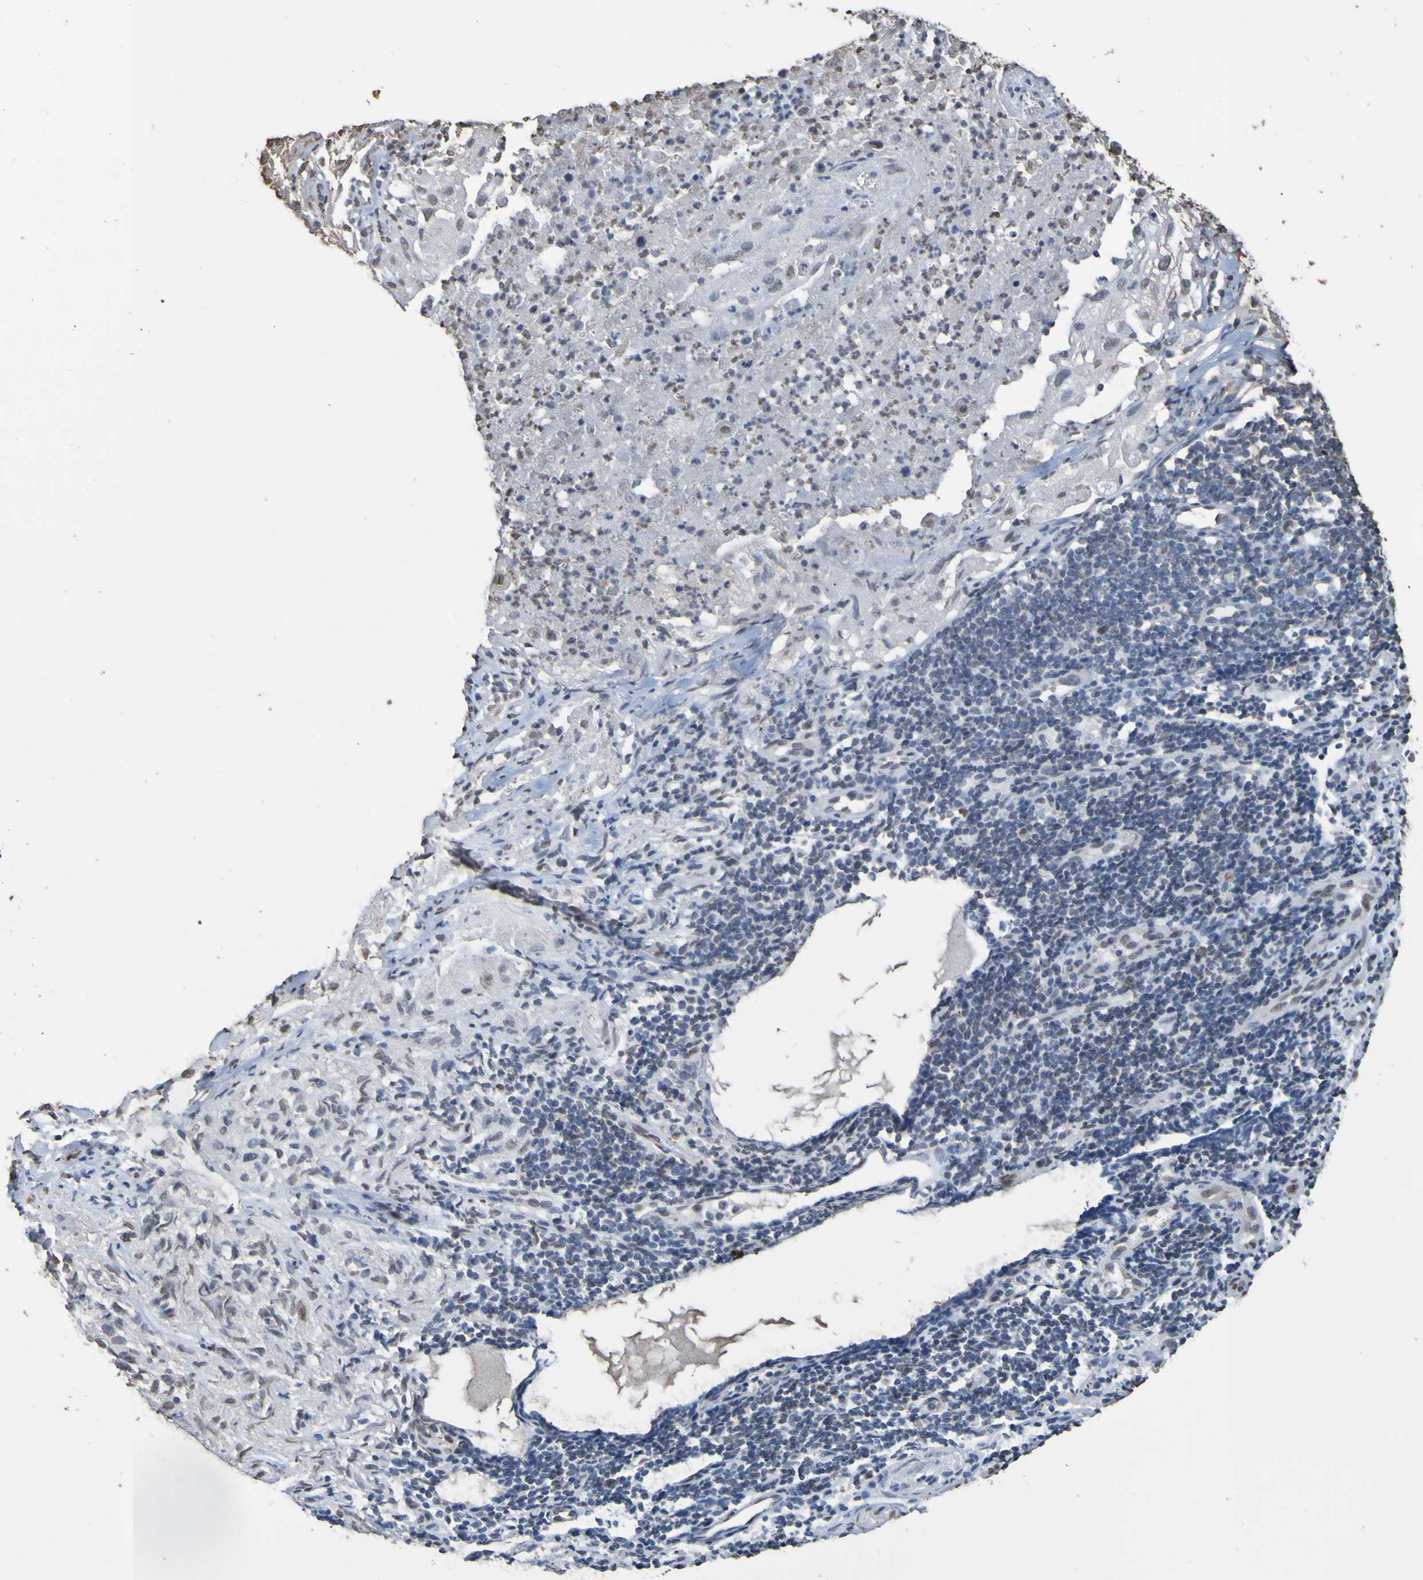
{"staining": {"intensity": "negative", "quantity": "none", "location": "none"}, "tissue": "lung cancer", "cell_type": "Tumor cells", "image_type": "cancer", "snomed": [{"axis": "morphology", "description": "Inflammation, NOS"}, {"axis": "morphology", "description": "Squamous cell carcinoma, NOS"}, {"axis": "topography", "description": "Lymph node"}, {"axis": "topography", "description": "Soft tissue"}, {"axis": "topography", "description": "Lung"}], "caption": "High power microscopy micrograph of an immunohistochemistry (IHC) micrograph of lung squamous cell carcinoma, revealing no significant expression in tumor cells. (DAB (3,3'-diaminobenzidine) immunohistochemistry (IHC) with hematoxylin counter stain).", "gene": "ALKBH2", "patient": {"sex": "male", "age": 66}}